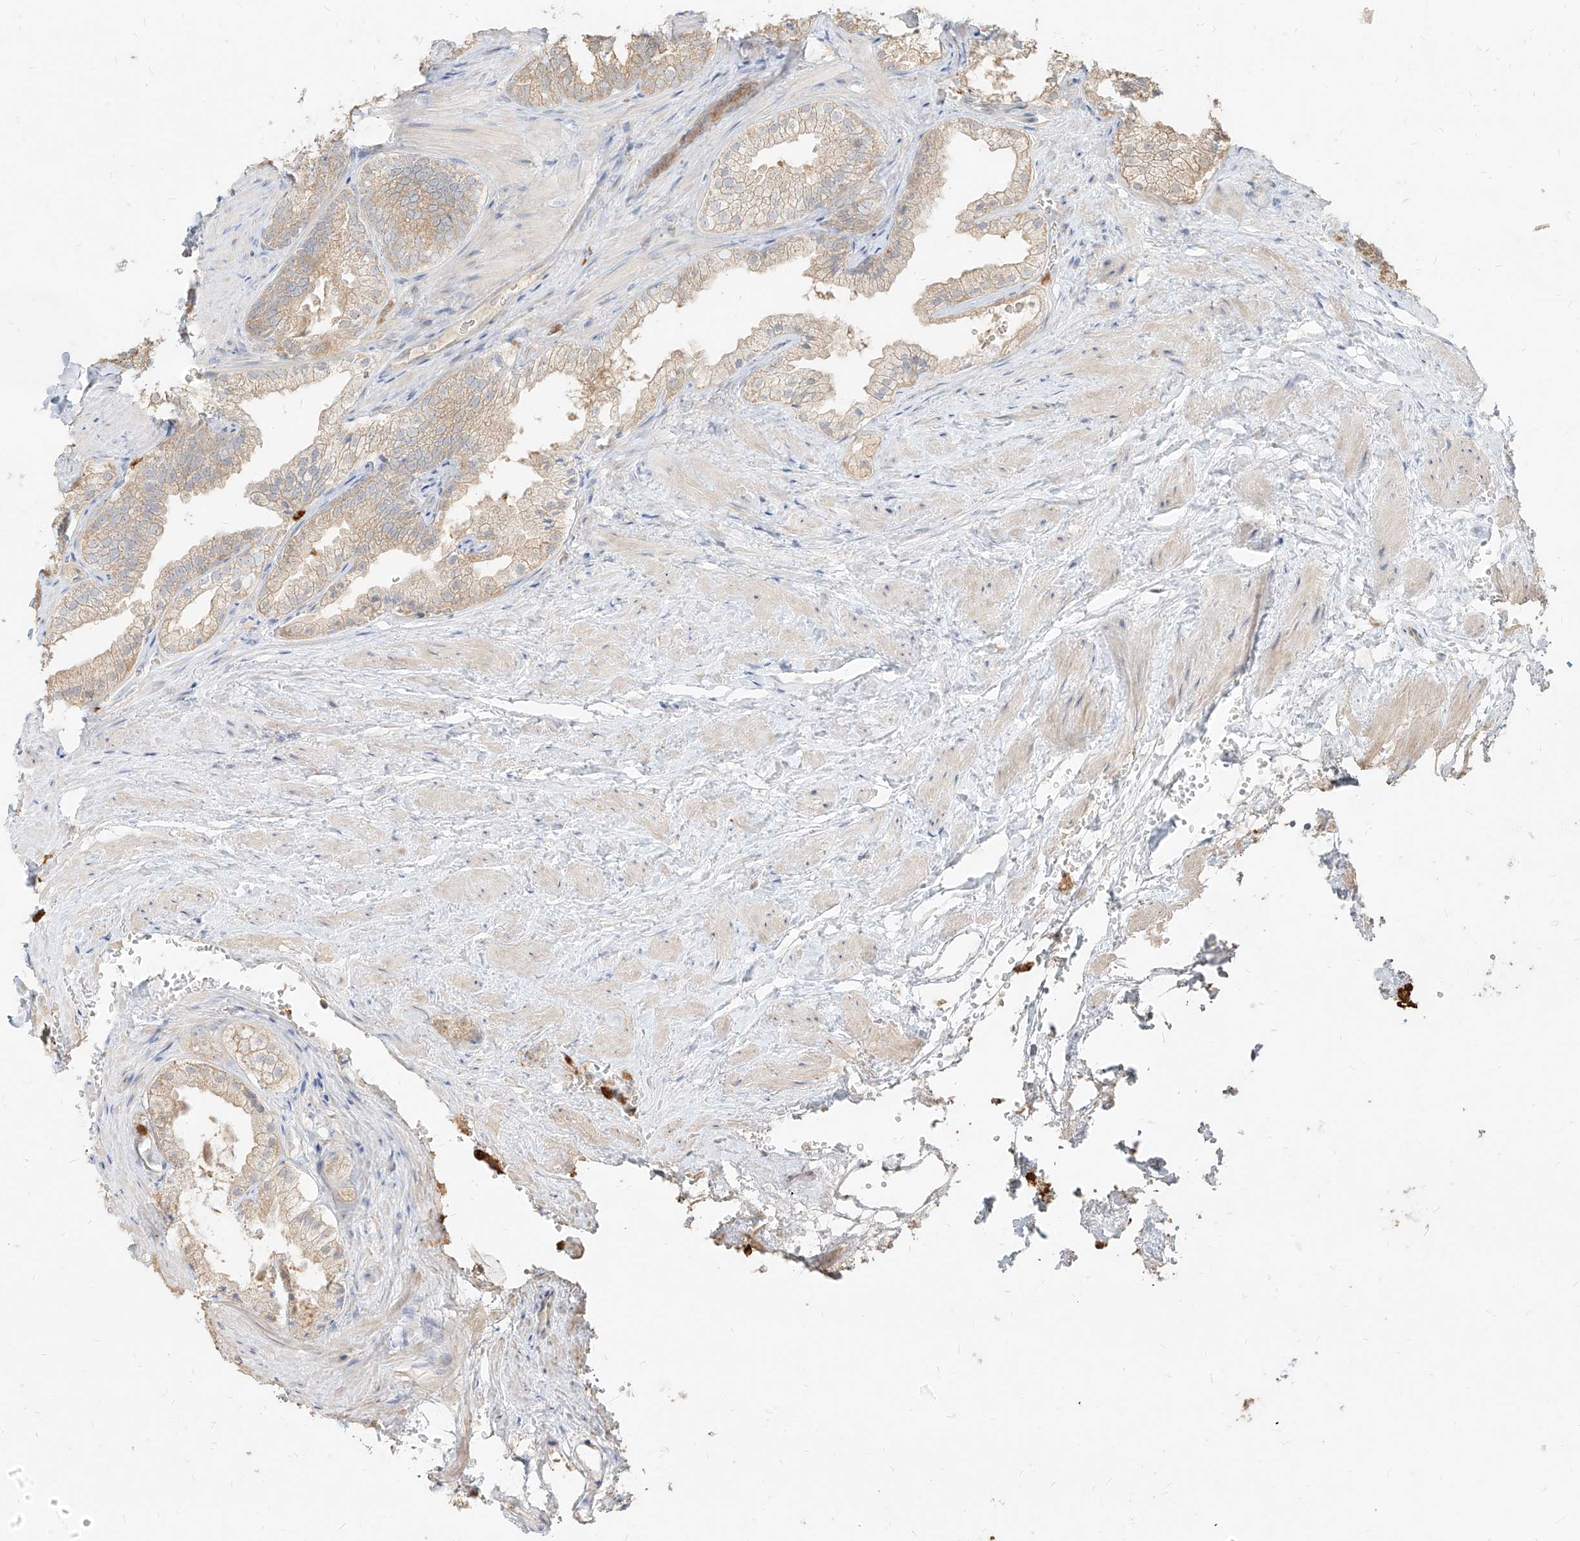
{"staining": {"intensity": "weak", "quantity": "25%-75%", "location": "cytoplasmic/membranous"}, "tissue": "prostate", "cell_type": "Glandular cells", "image_type": "normal", "snomed": [{"axis": "morphology", "description": "Normal tissue, NOS"}, {"axis": "topography", "description": "Prostate"}], "caption": "Prostate stained with DAB (3,3'-diaminobenzidine) immunohistochemistry (IHC) shows low levels of weak cytoplasmic/membranous staining in about 25%-75% of glandular cells.", "gene": "PGD", "patient": {"sex": "male", "age": 76}}